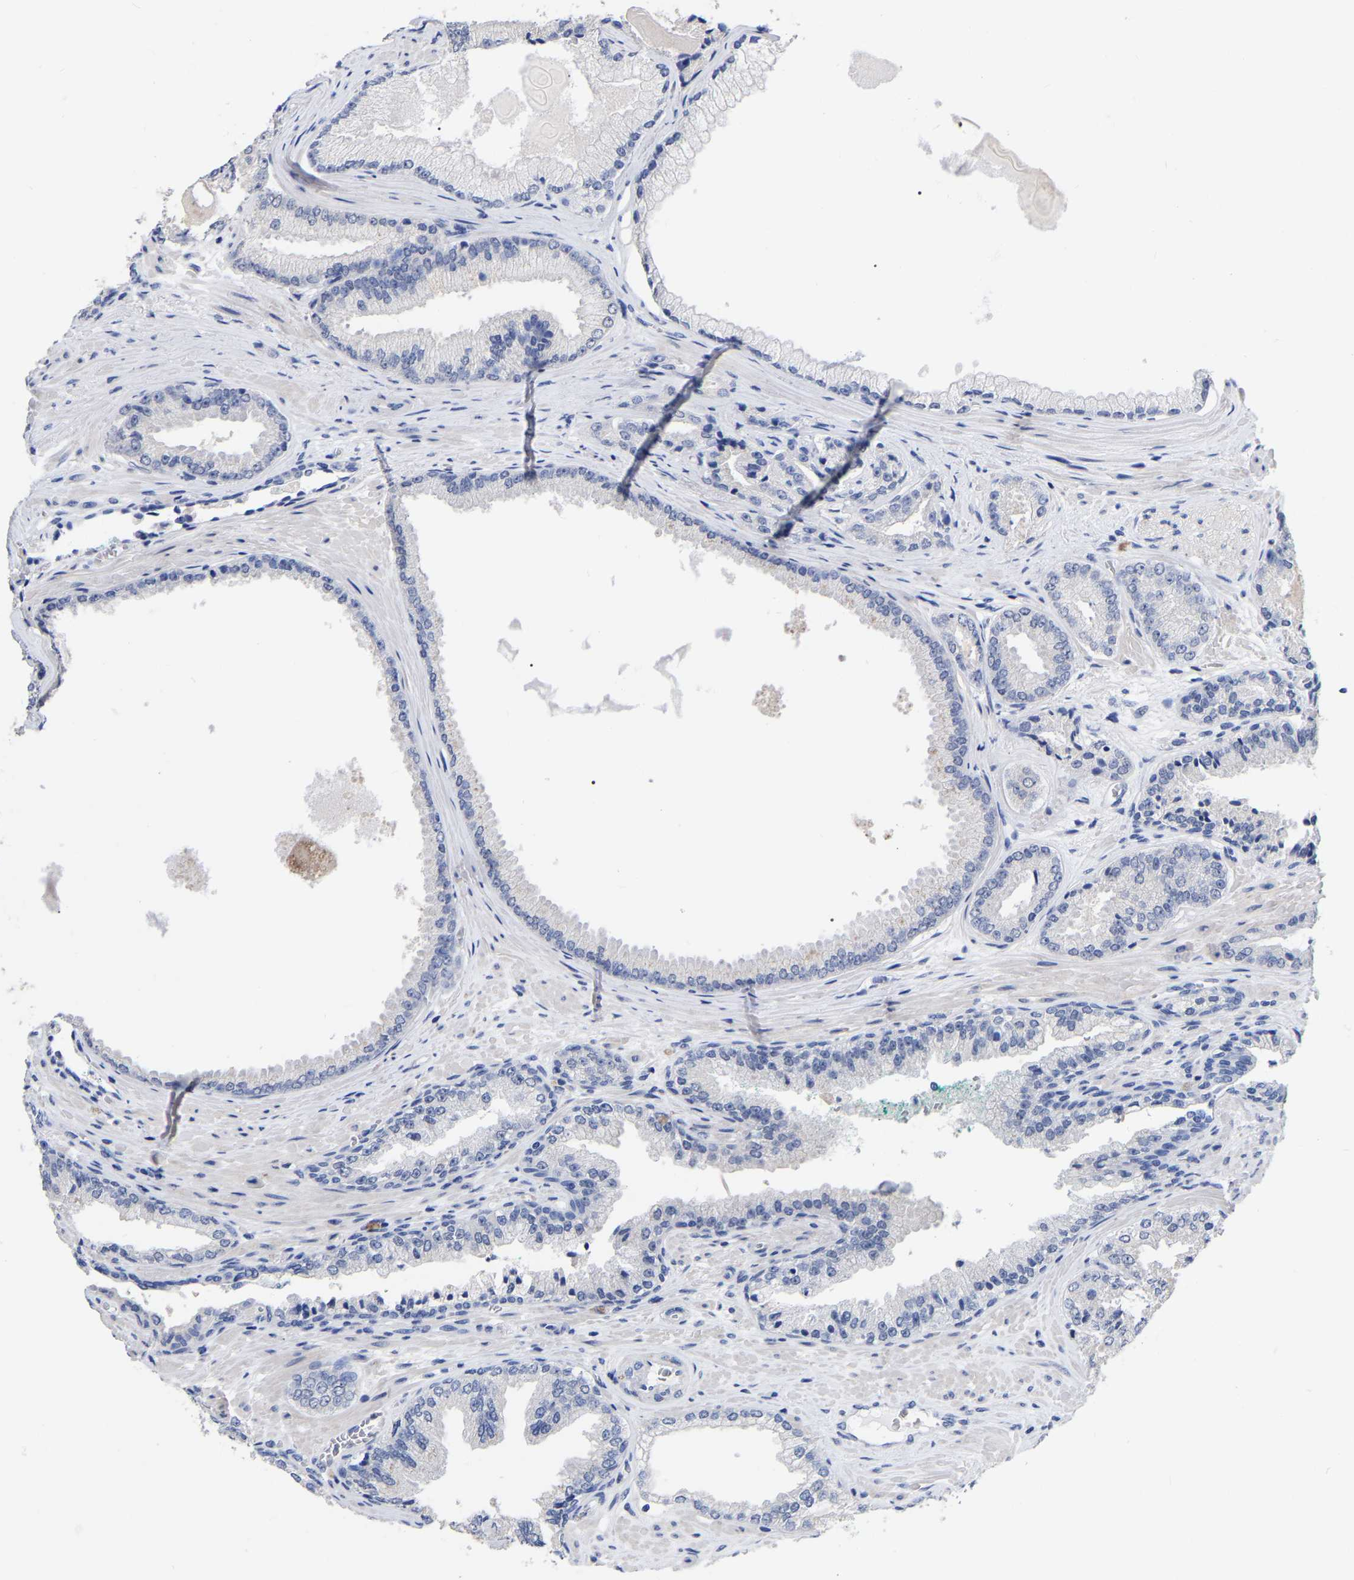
{"staining": {"intensity": "negative", "quantity": "none", "location": "none"}, "tissue": "prostate cancer", "cell_type": "Tumor cells", "image_type": "cancer", "snomed": [{"axis": "morphology", "description": "Adenocarcinoma, High grade"}, {"axis": "topography", "description": "Prostate"}], "caption": "DAB (3,3'-diaminobenzidine) immunohistochemical staining of human adenocarcinoma (high-grade) (prostate) demonstrates no significant expression in tumor cells.", "gene": "ANXA13", "patient": {"sex": "male", "age": 71}}